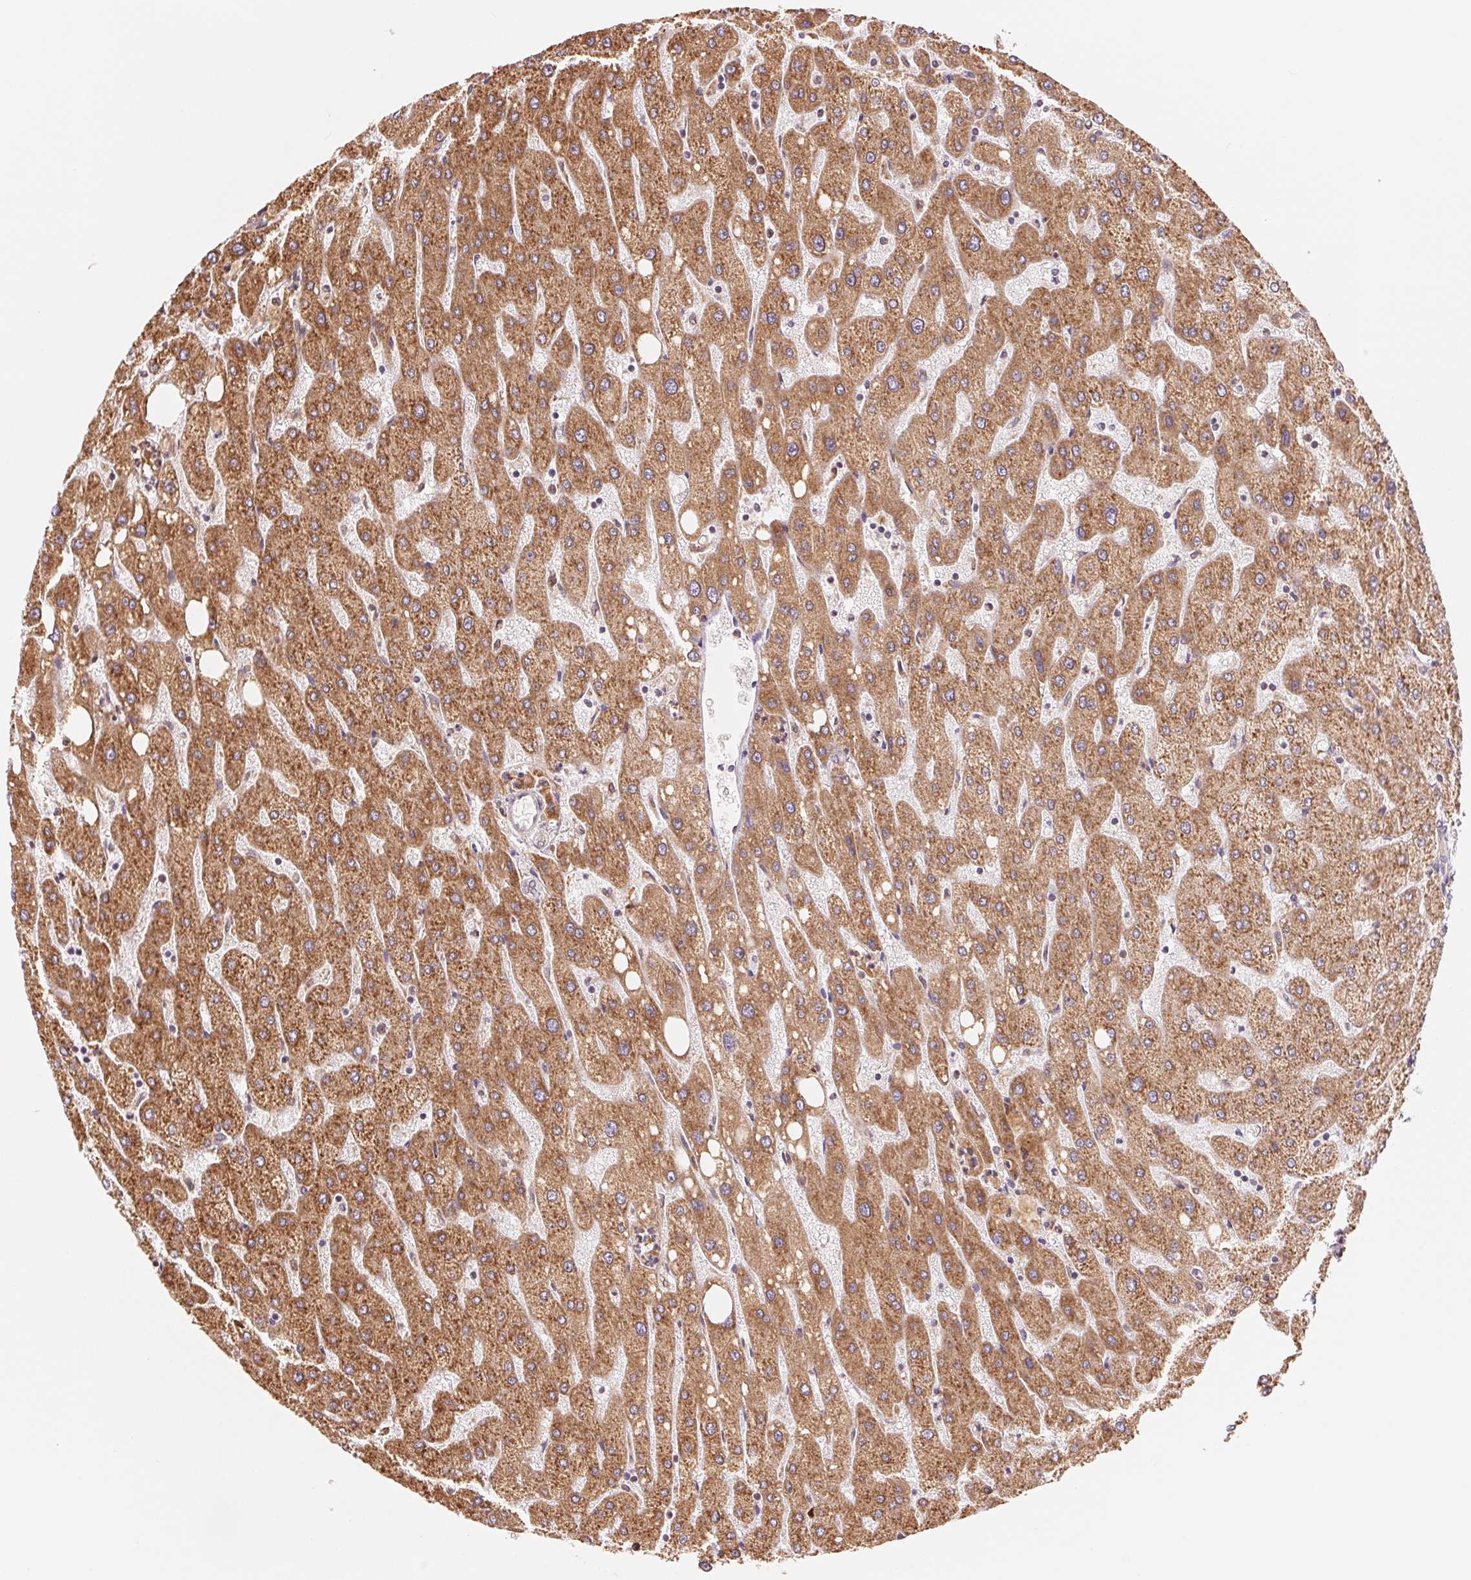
{"staining": {"intensity": "weak", "quantity": ">75%", "location": "cytoplasmic/membranous"}, "tissue": "liver", "cell_type": "Cholangiocytes", "image_type": "normal", "snomed": [{"axis": "morphology", "description": "Normal tissue, NOS"}, {"axis": "topography", "description": "Liver"}], "caption": "Weak cytoplasmic/membranous positivity is seen in approximately >75% of cholangiocytes in normal liver.", "gene": "RPN1", "patient": {"sex": "male", "age": 67}}